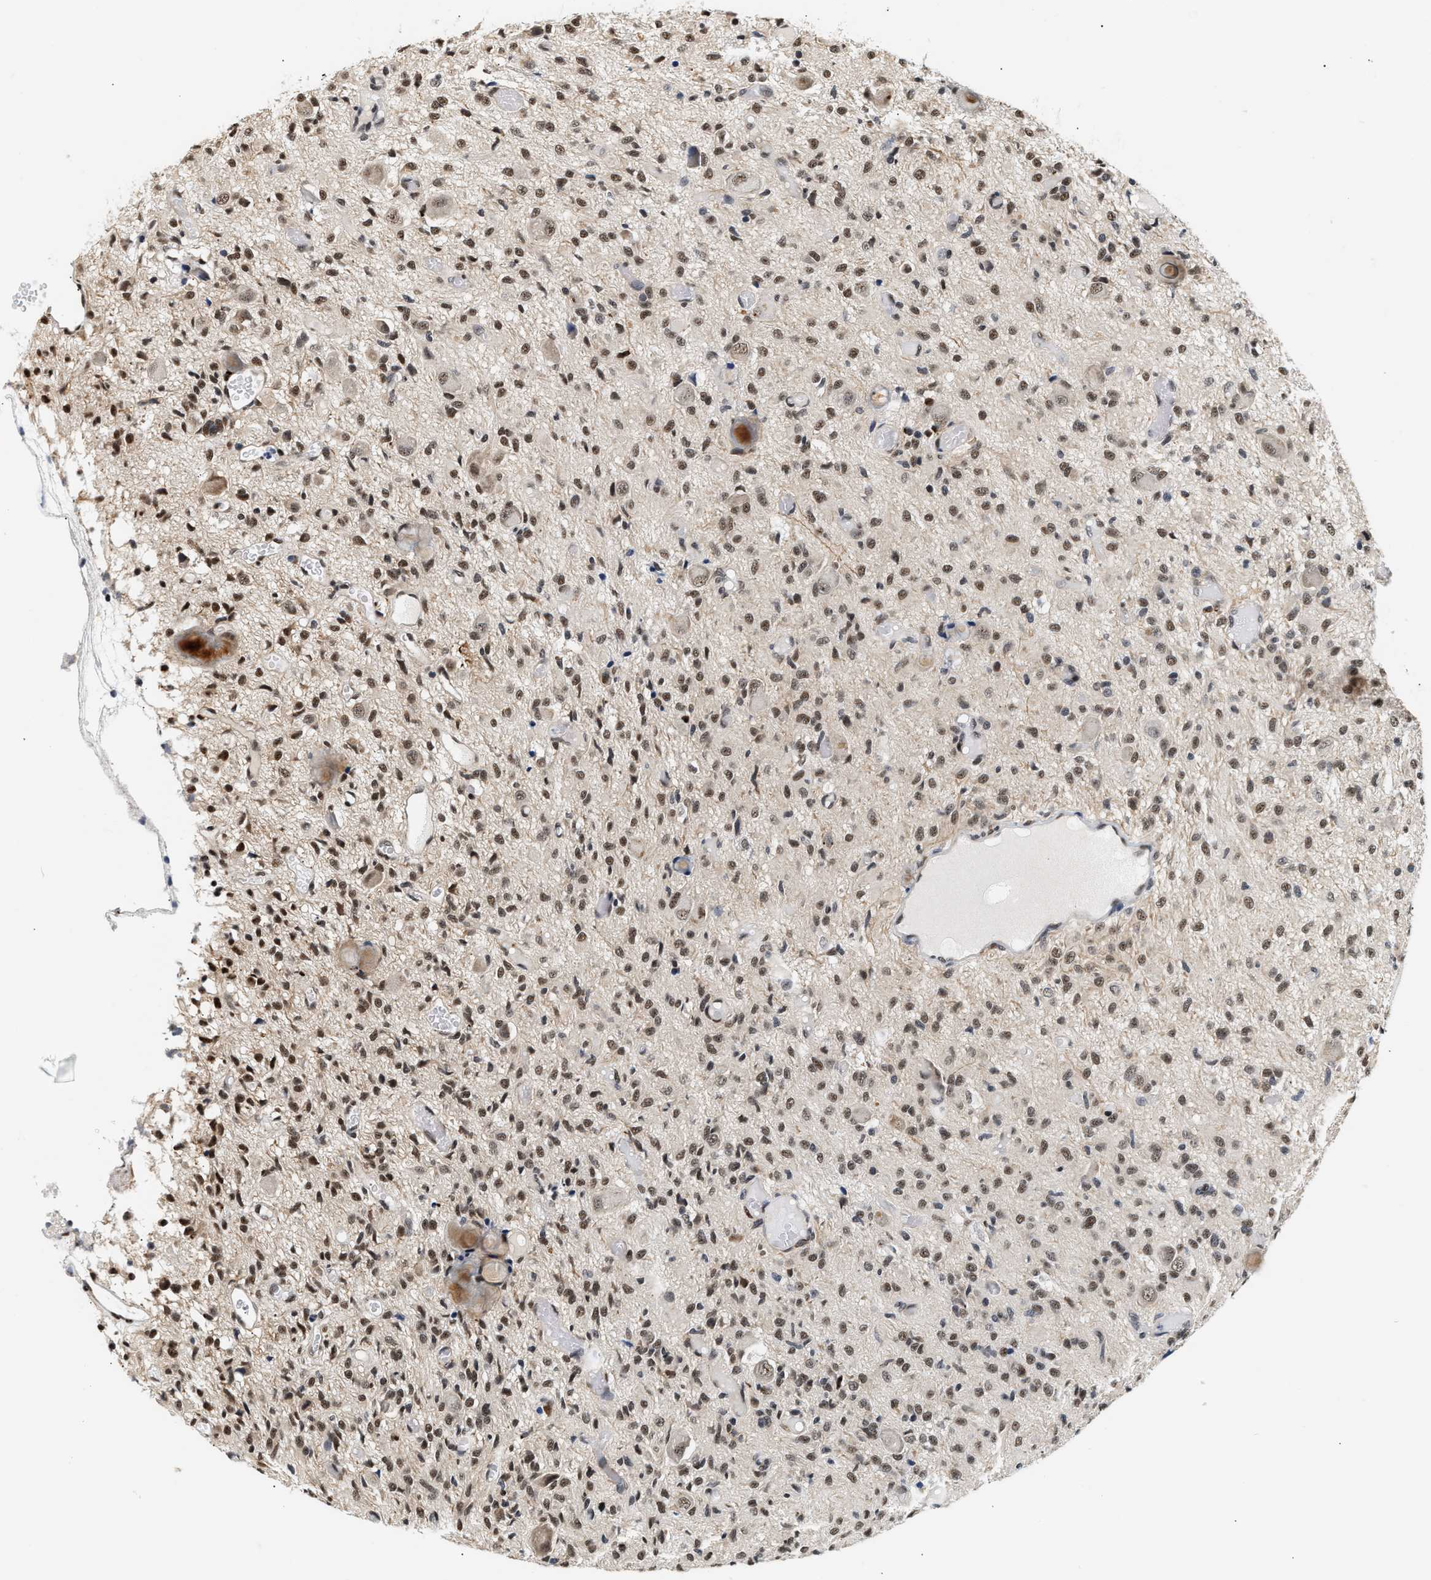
{"staining": {"intensity": "moderate", "quantity": ">75%", "location": "nuclear"}, "tissue": "glioma", "cell_type": "Tumor cells", "image_type": "cancer", "snomed": [{"axis": "morphology", "description": "Glioma, malignant, High grade"}, {"axis": "topography", "description": "Brain"}], "caption": "Tumor cells demonstrate medium levels of moderate nuclear expression in about >75% of cells in malignant high-grade glioma. The staining was performed using DAB (3,3'-diaminobenzidine) to visualize the protein expression in brown, while the nuclei were stained in blue with hematoxylin (Magnification: 20x).", "gene": "THOC1", "patient": {"sex": "female", "age": 59}}